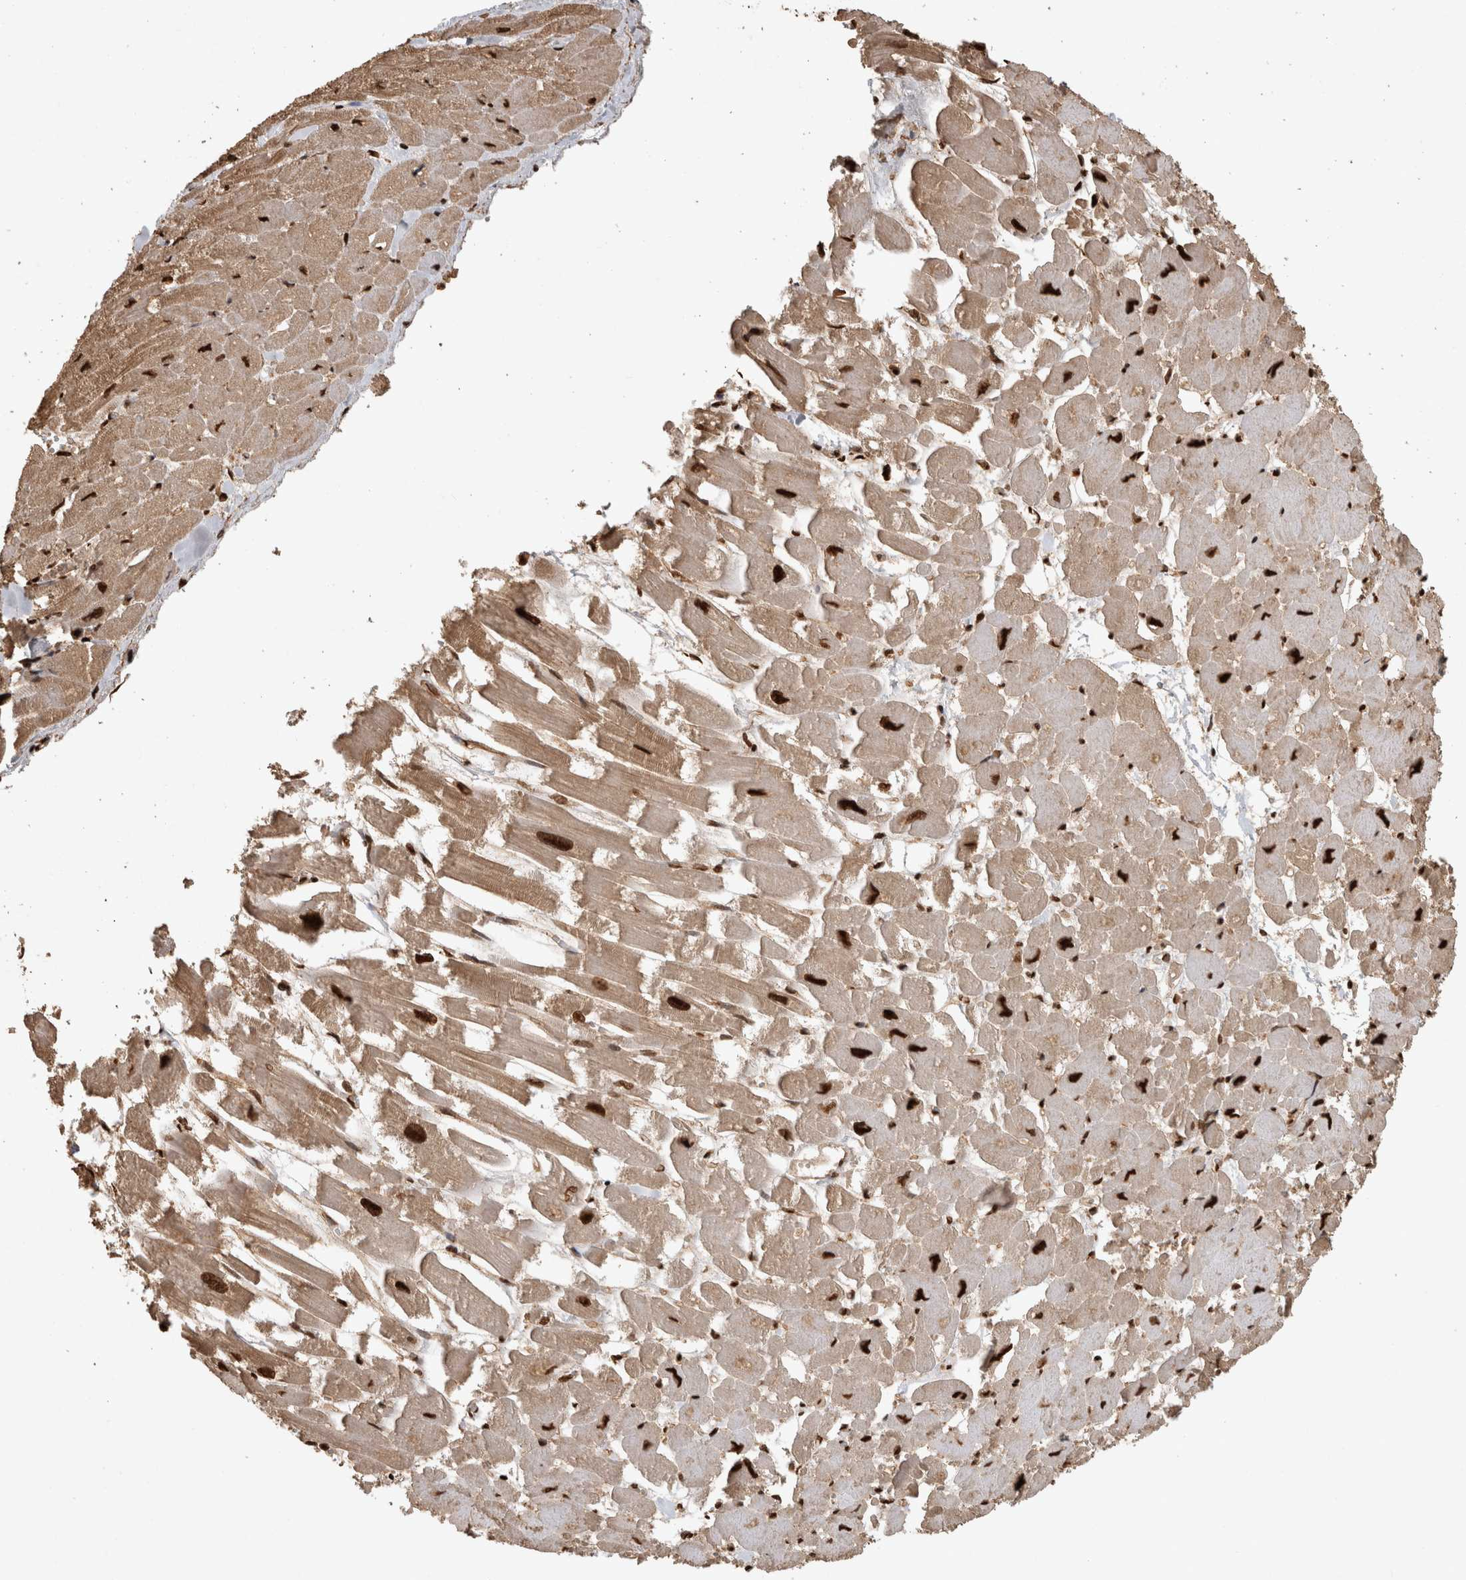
{"staining": {"intensity": "strong", "quantity": ">75%", "location": "cytoplasmic/membranous,nuclear"}, "tissue": "heart muscle", "cell_type": "Cardiomyocytes", "image_type": "normal", "snomed": [{"axis": "morphology", "description": "Normal tissue, NOS"}, {"axis": "topography", "description": "Heart"}], "caption": "Heart muscle stained with immunohistochemistry (IHC) displays strong cytoplasmic/membranous,nuclear staining in approximately >75% of cardiomyocytes. (brown staining indicates protein expression, while blue staining denotes nuclei).", "gene": "RAD50", "patient": {"sex": "male", "age": 54}}